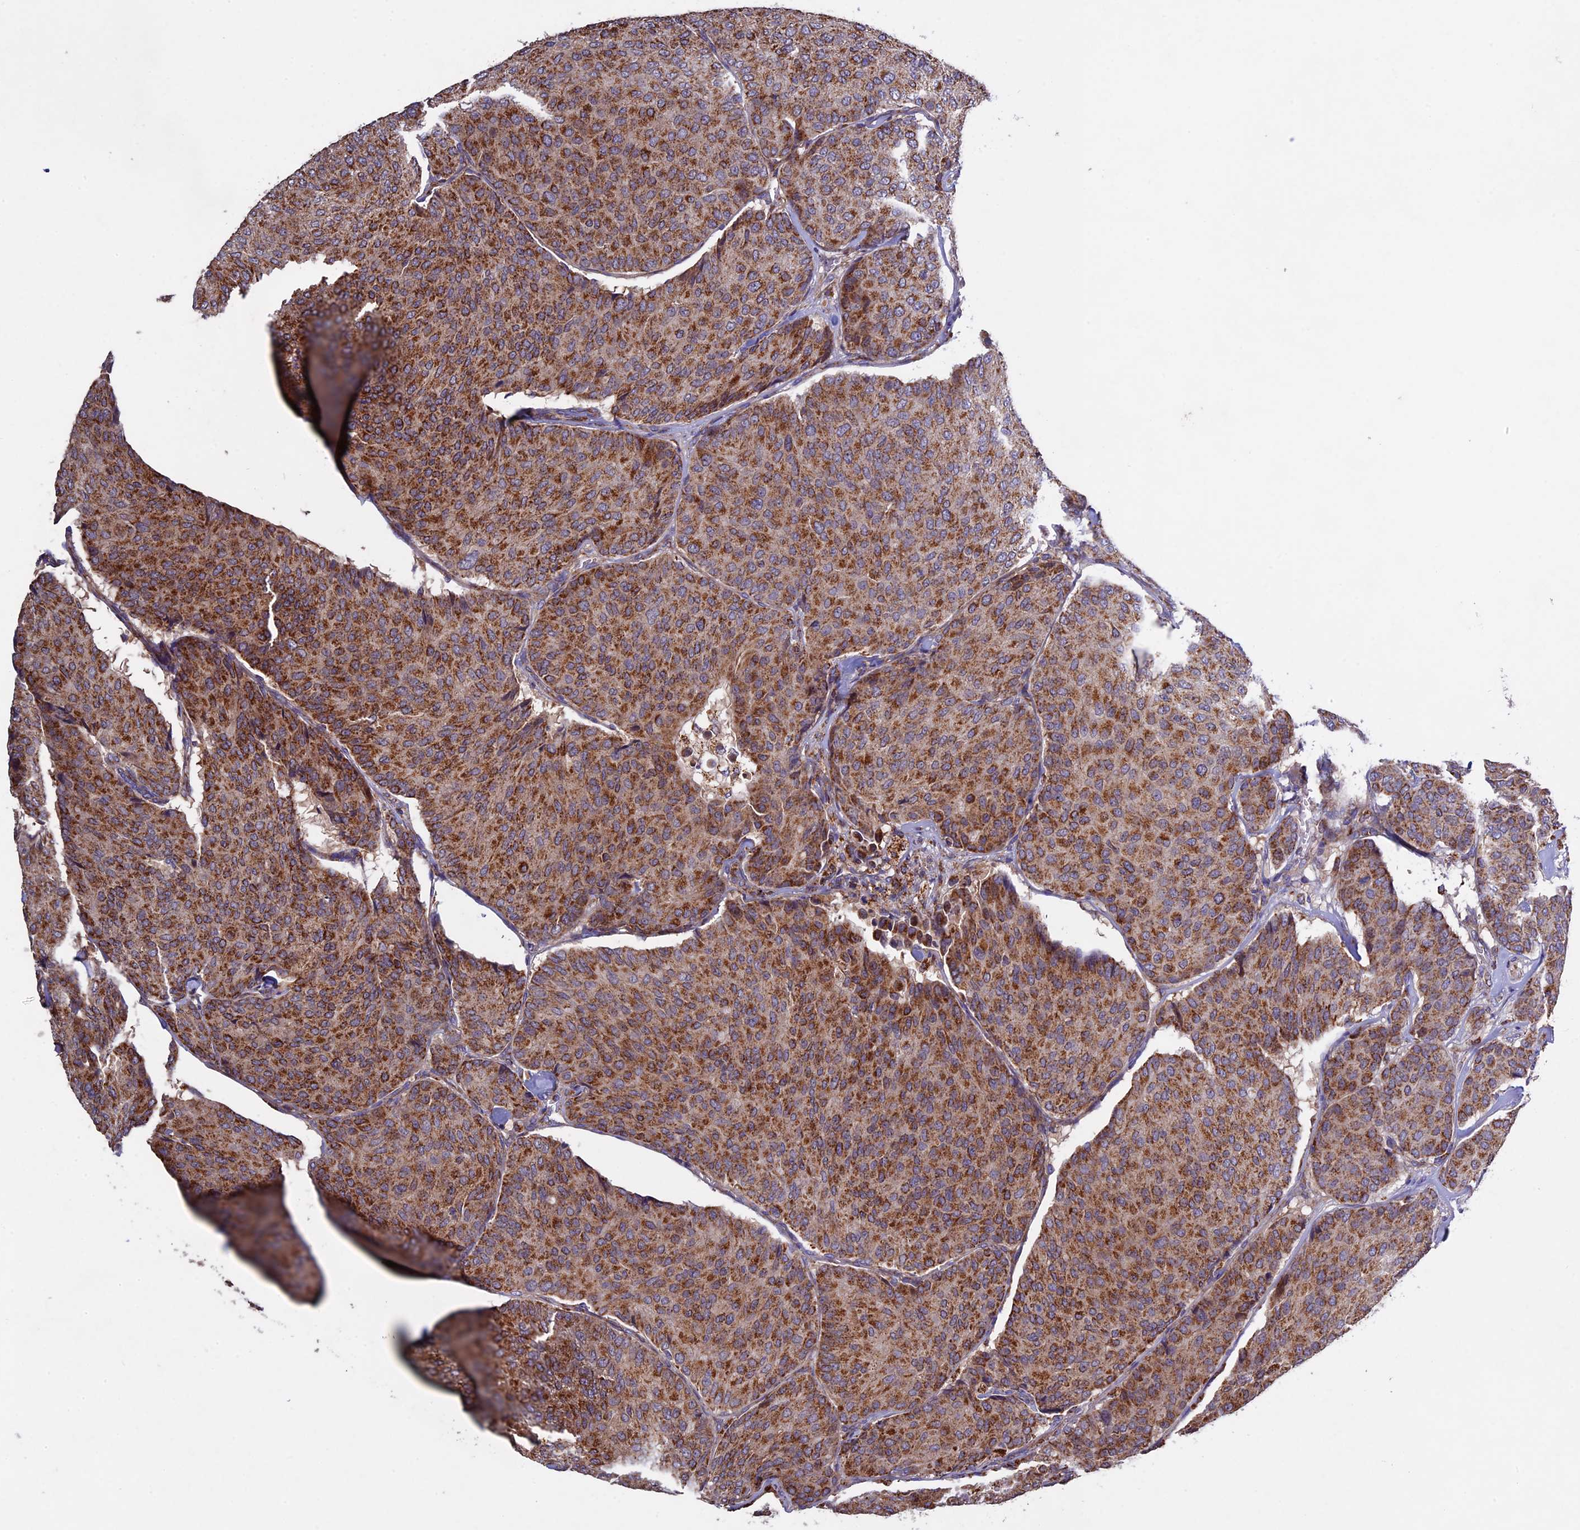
{"staining": {"intensity": "moderate", "quantity": ">75%", "location": "cytoplasmic/membranous"}, "tissue": "breast cancer", "cell_type": "Tumor cells", "image_type": "cancer", "snomed": [{"axis": "morphology", "description": "Duct carcinoma"}, {"axis": "topography", "description": "Breast"}], "caption": "Immunohistochemical staining of human breast cancer (invasive ductal carcinoma) reveals medium levels of moderate cytoplasmic/membranous protein staining in about >75% of tumor cells. (IHC, brightfield microscopy, high magnification).", "gene": "RNF17", "patient": {"sex": "female", "age": 75}}